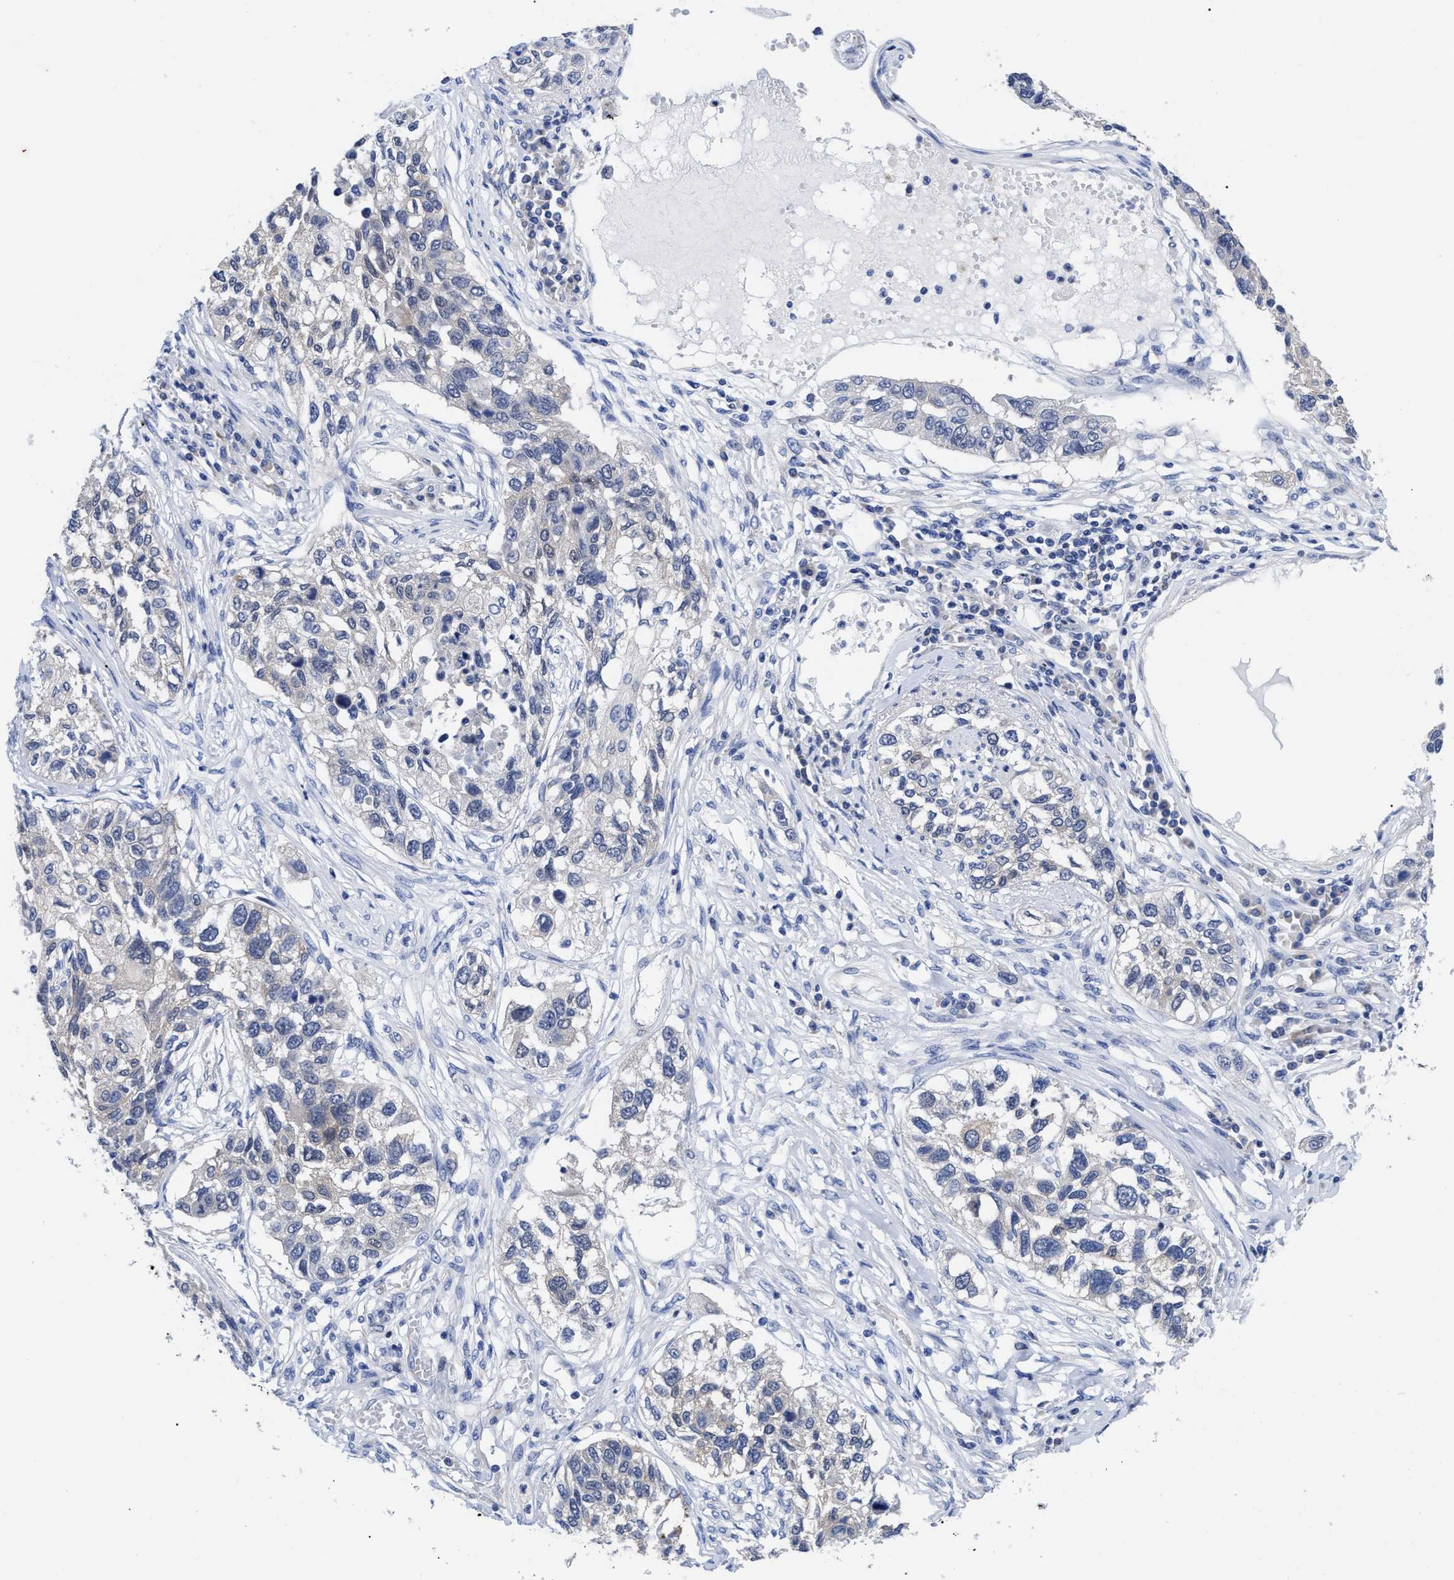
{"staining": {"intensity": "weak", "quantity": "<25%", "location": "cytoplasmic/membranous"}, "tissue": "lung cancer", "cell_type": "Tumor cells", "image_type": "cancer", "snomed": [{"axis": "morphology", "description": "Squamous cell carcinoma, NOS"}, {"axis": "topography", "description": "Lung"}], "caption": "Immunohistochemical staining of human squamous cell carcinoma (lung) exhibits no significant staining in tumor cells.", "gene": "IRAG2", "patient": {"sex": "male", "age": 71}}